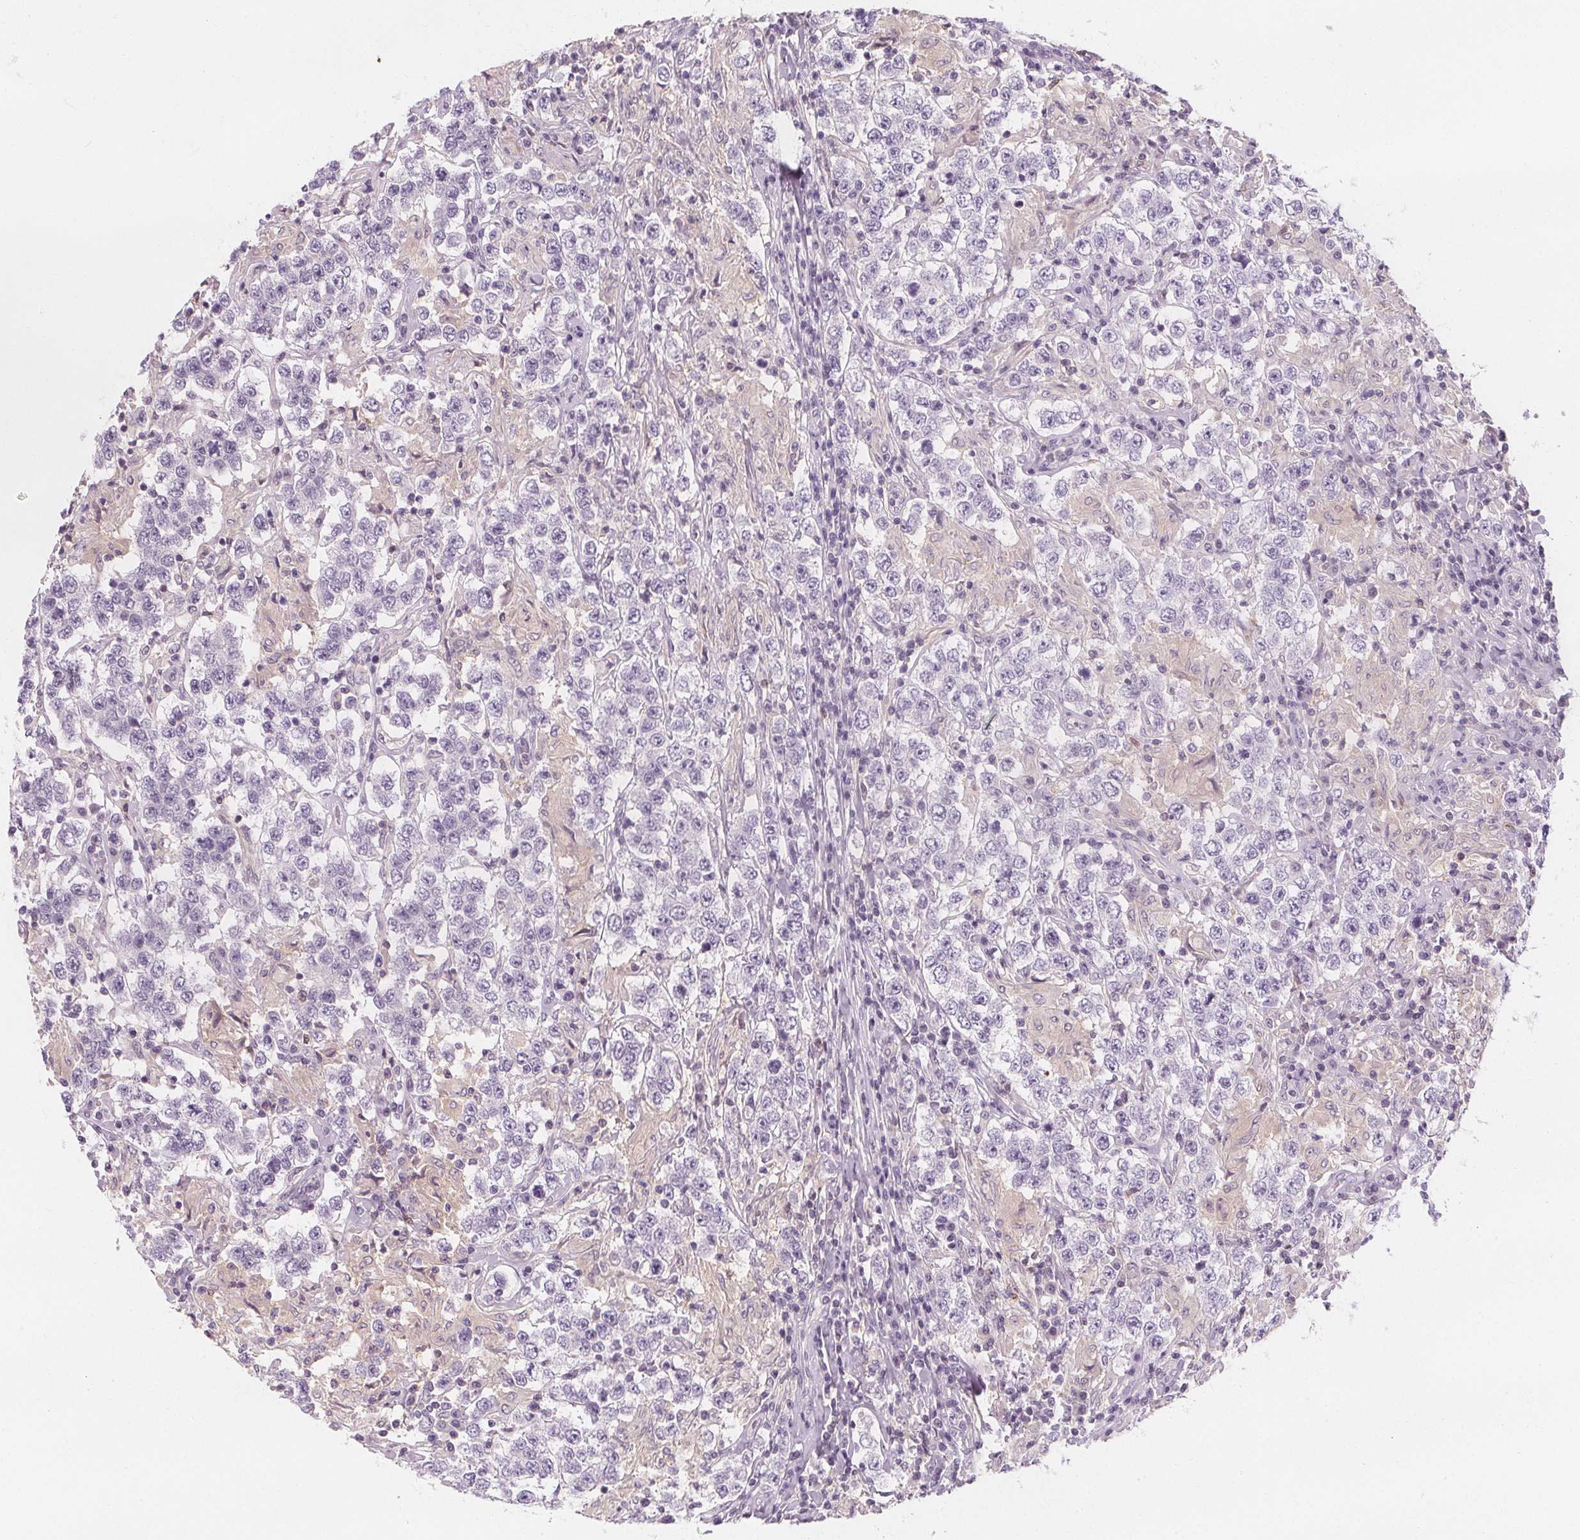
{"staining": {"intensity": "negative", "quantity": "none", "location": "none"}, "tissue": "testis cancer", "cell_type": "Tumor cells", "image_type": "cancer", "snomed": [{"axis": "morphology", "description": "Seminoma, NOS"}, {"axis": "morphology", "description": "Carcinoma, Embryonal, NOS"}, {"axis": "topography", "description": "Testis"}], "caption": "Human testis embryonal carcinoma stained for a protein using immunohistochemistry (IHC) displays no expression in tumor cells.", "gene": "UGP2", "patient": {"sex": "male", "age": 41}}